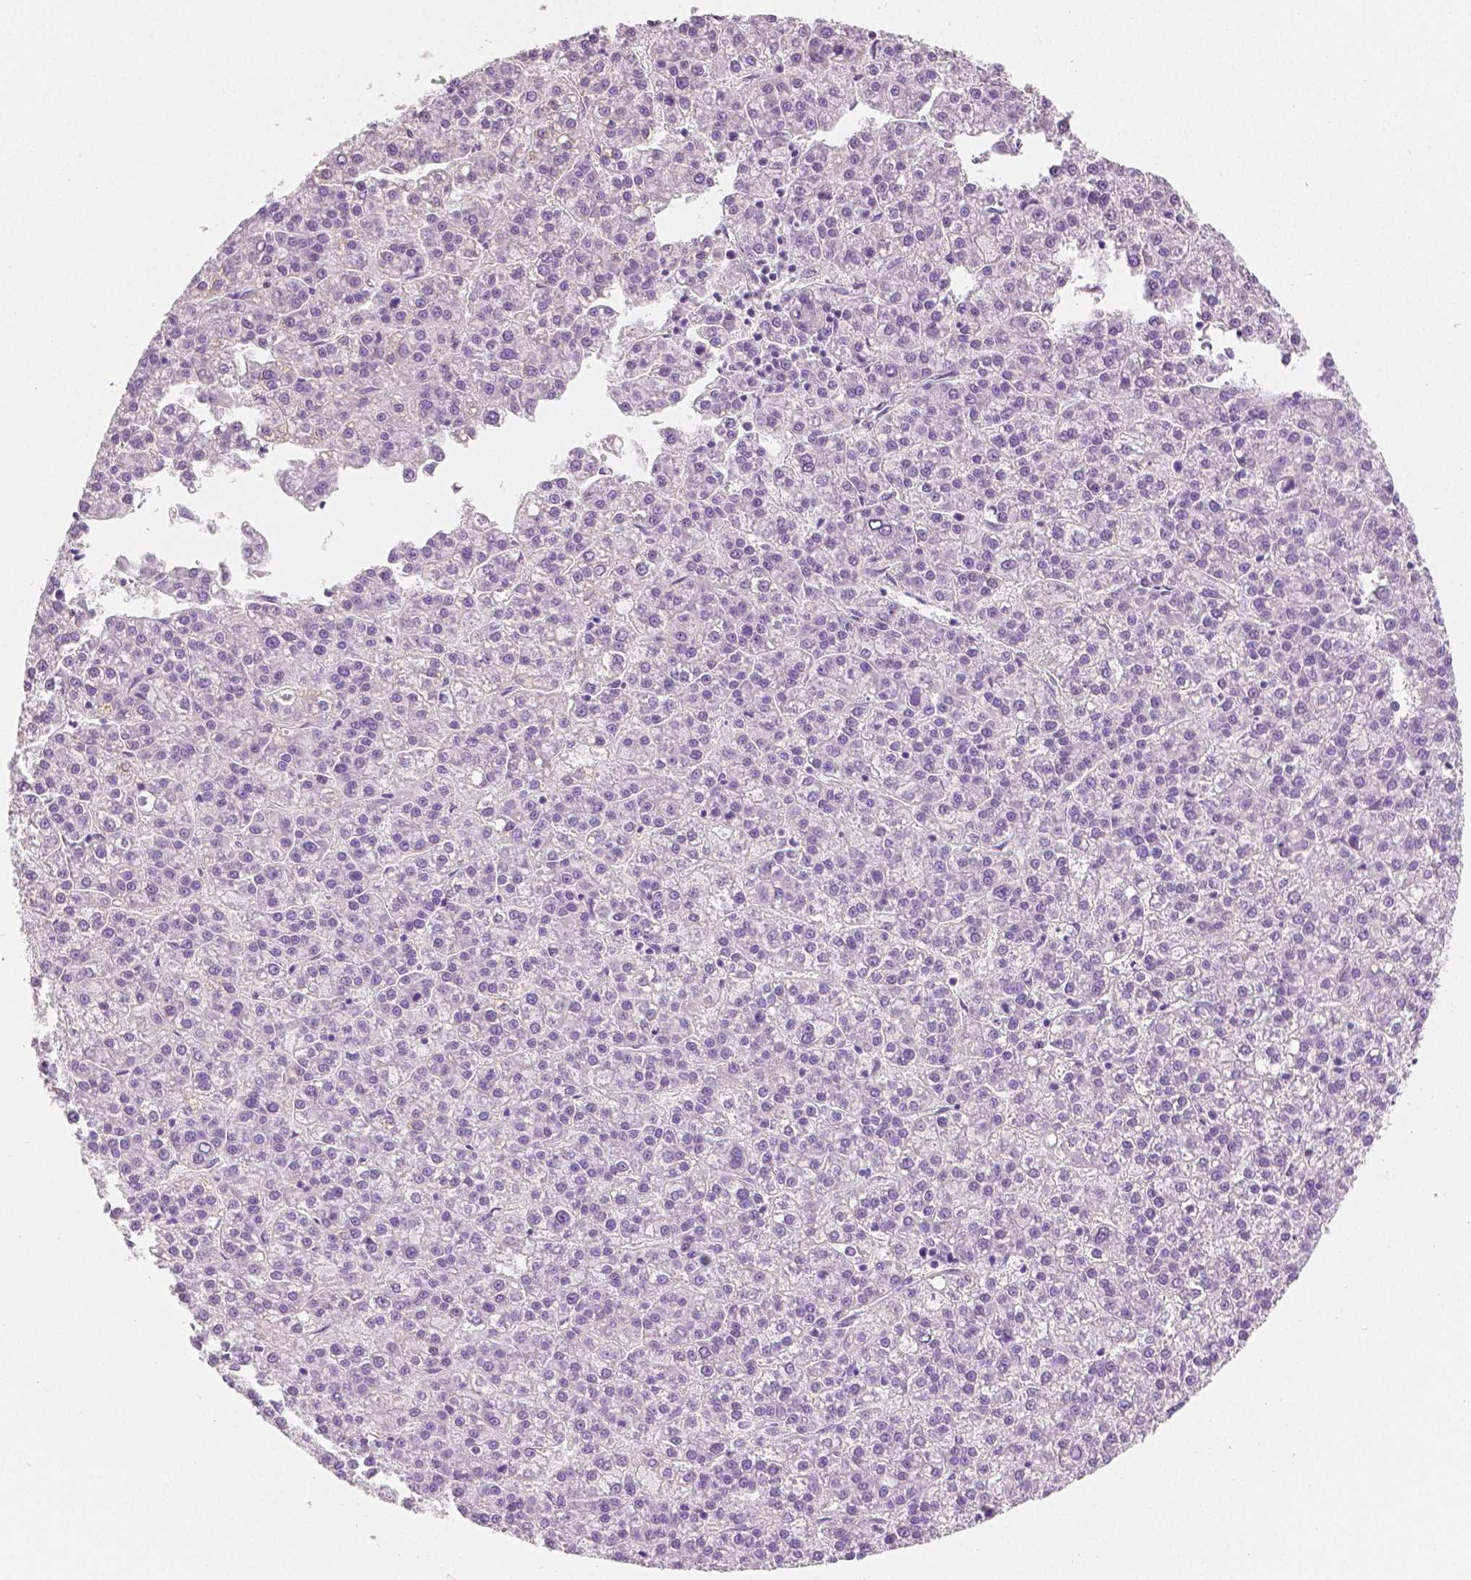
{"staining": {"intensity": "negative", "quantity": "none", "location": "none"}, "tissue": "liver cancer", "cell_type": "Tumor cells", "image_type": "cancer", "snomed": [{"axis": "morphology", "description": "Carcinoma, Hepatocellular, NOS"}, {"axis": "topography", "description": "Liver"}], "caption": "Tumor cells are negative for brown protein staining in liver cancer.", "gene": "PLIN4", "patient": {"sex": "female", "age": 58}}